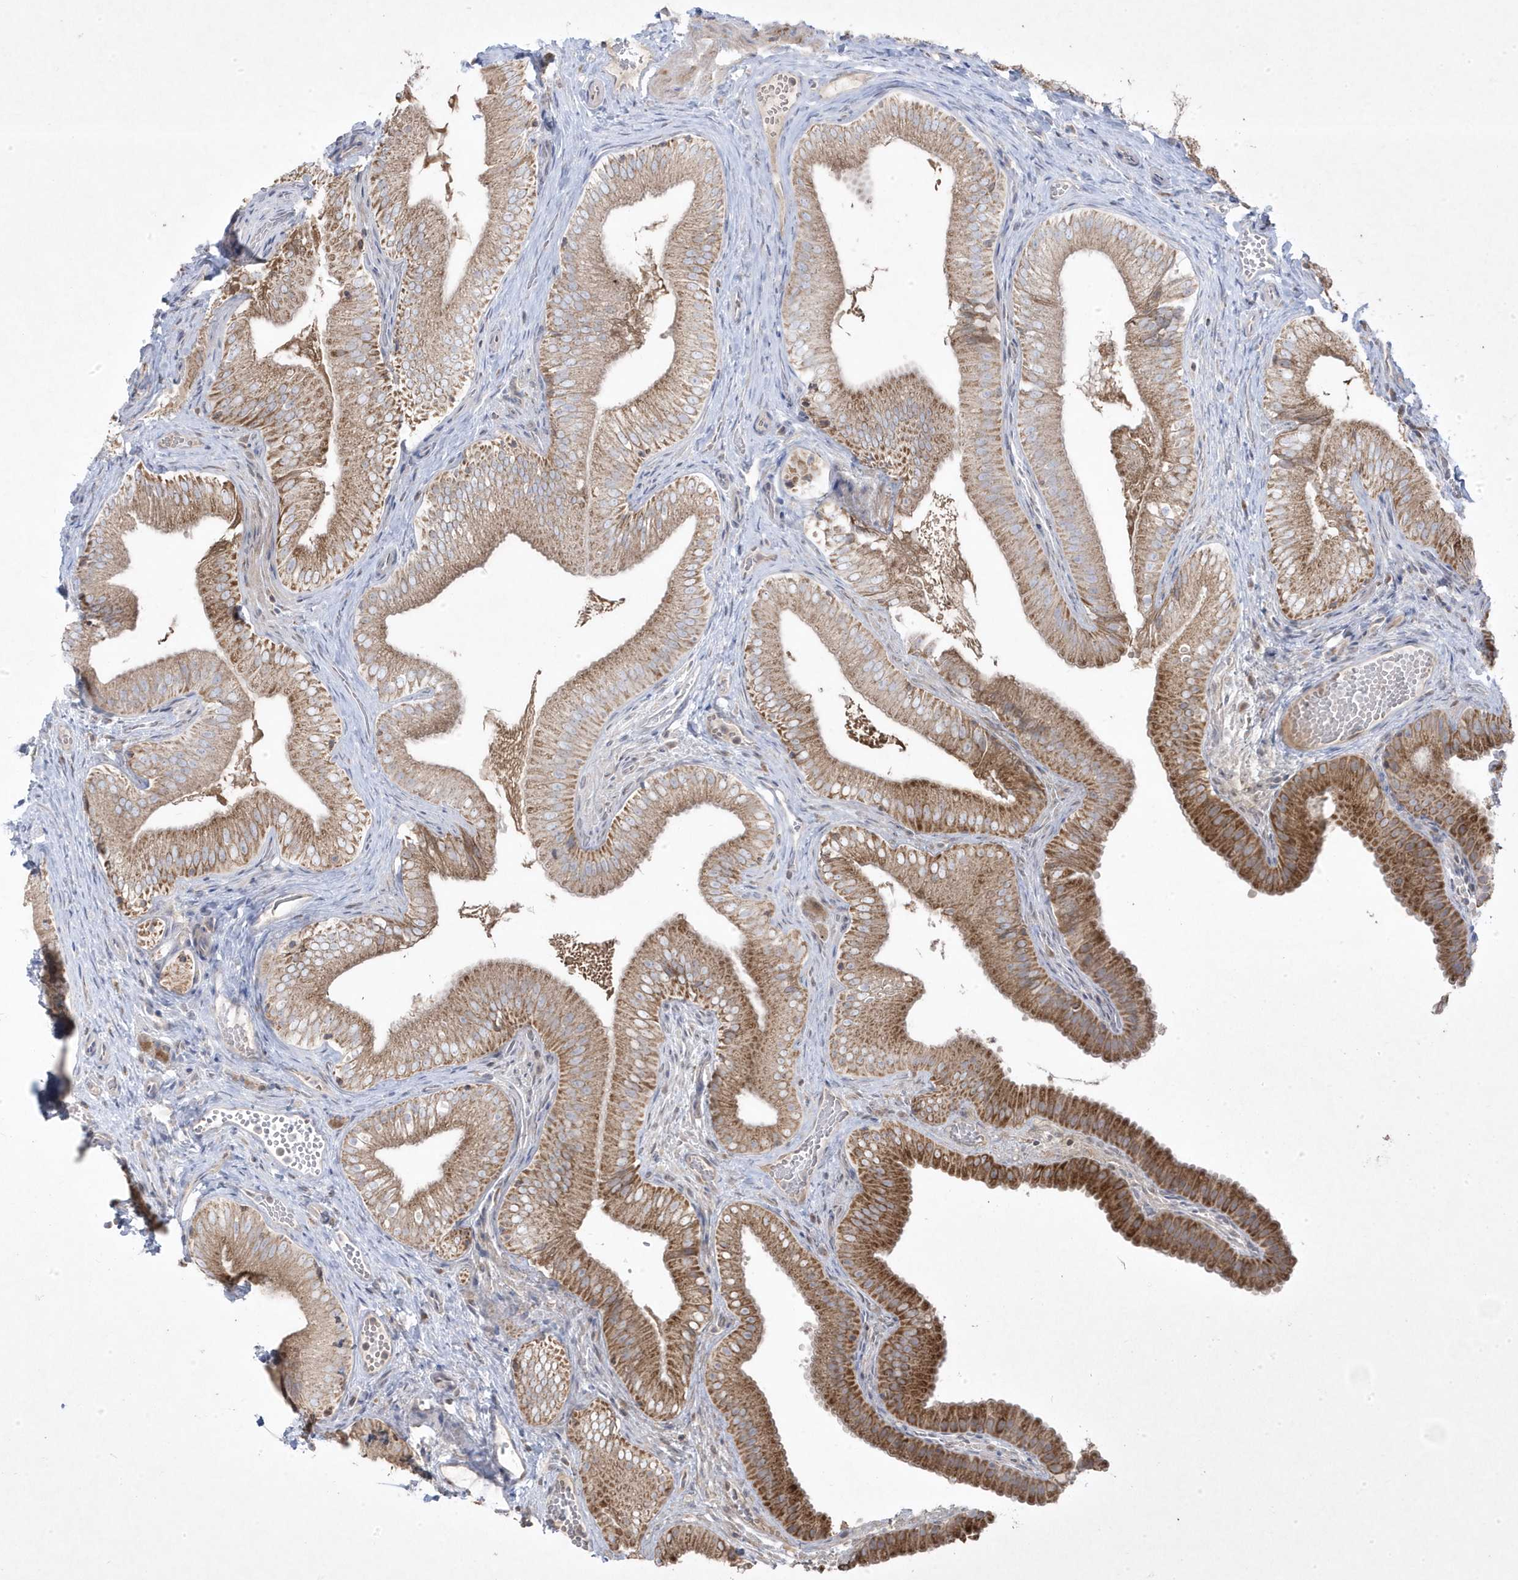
{"staining": {"intensity": "moderate", "quantity": ">75%", "location": "cytoplasmic/membranous"}, "tissue": "gallbladder", "cell_type": "Glandular cells", "image_type": "normal", "snomed": [{"axis": "morphology", "description": "Normal tissue, NOS"}, {"axis": "topography", "description": "Gallbladder"}], "caption": "A photomicrograph of human gallbladder stained for a protein shows moderate cytoplasmic/membranous brown staining in glandular cells. (DAB (3,3'-diaminobenzidine) IHC with brightfield microscopy, high magnification).", "gene": "ADAMTSL3", "patient": {"sex": "female", "age": 30}}